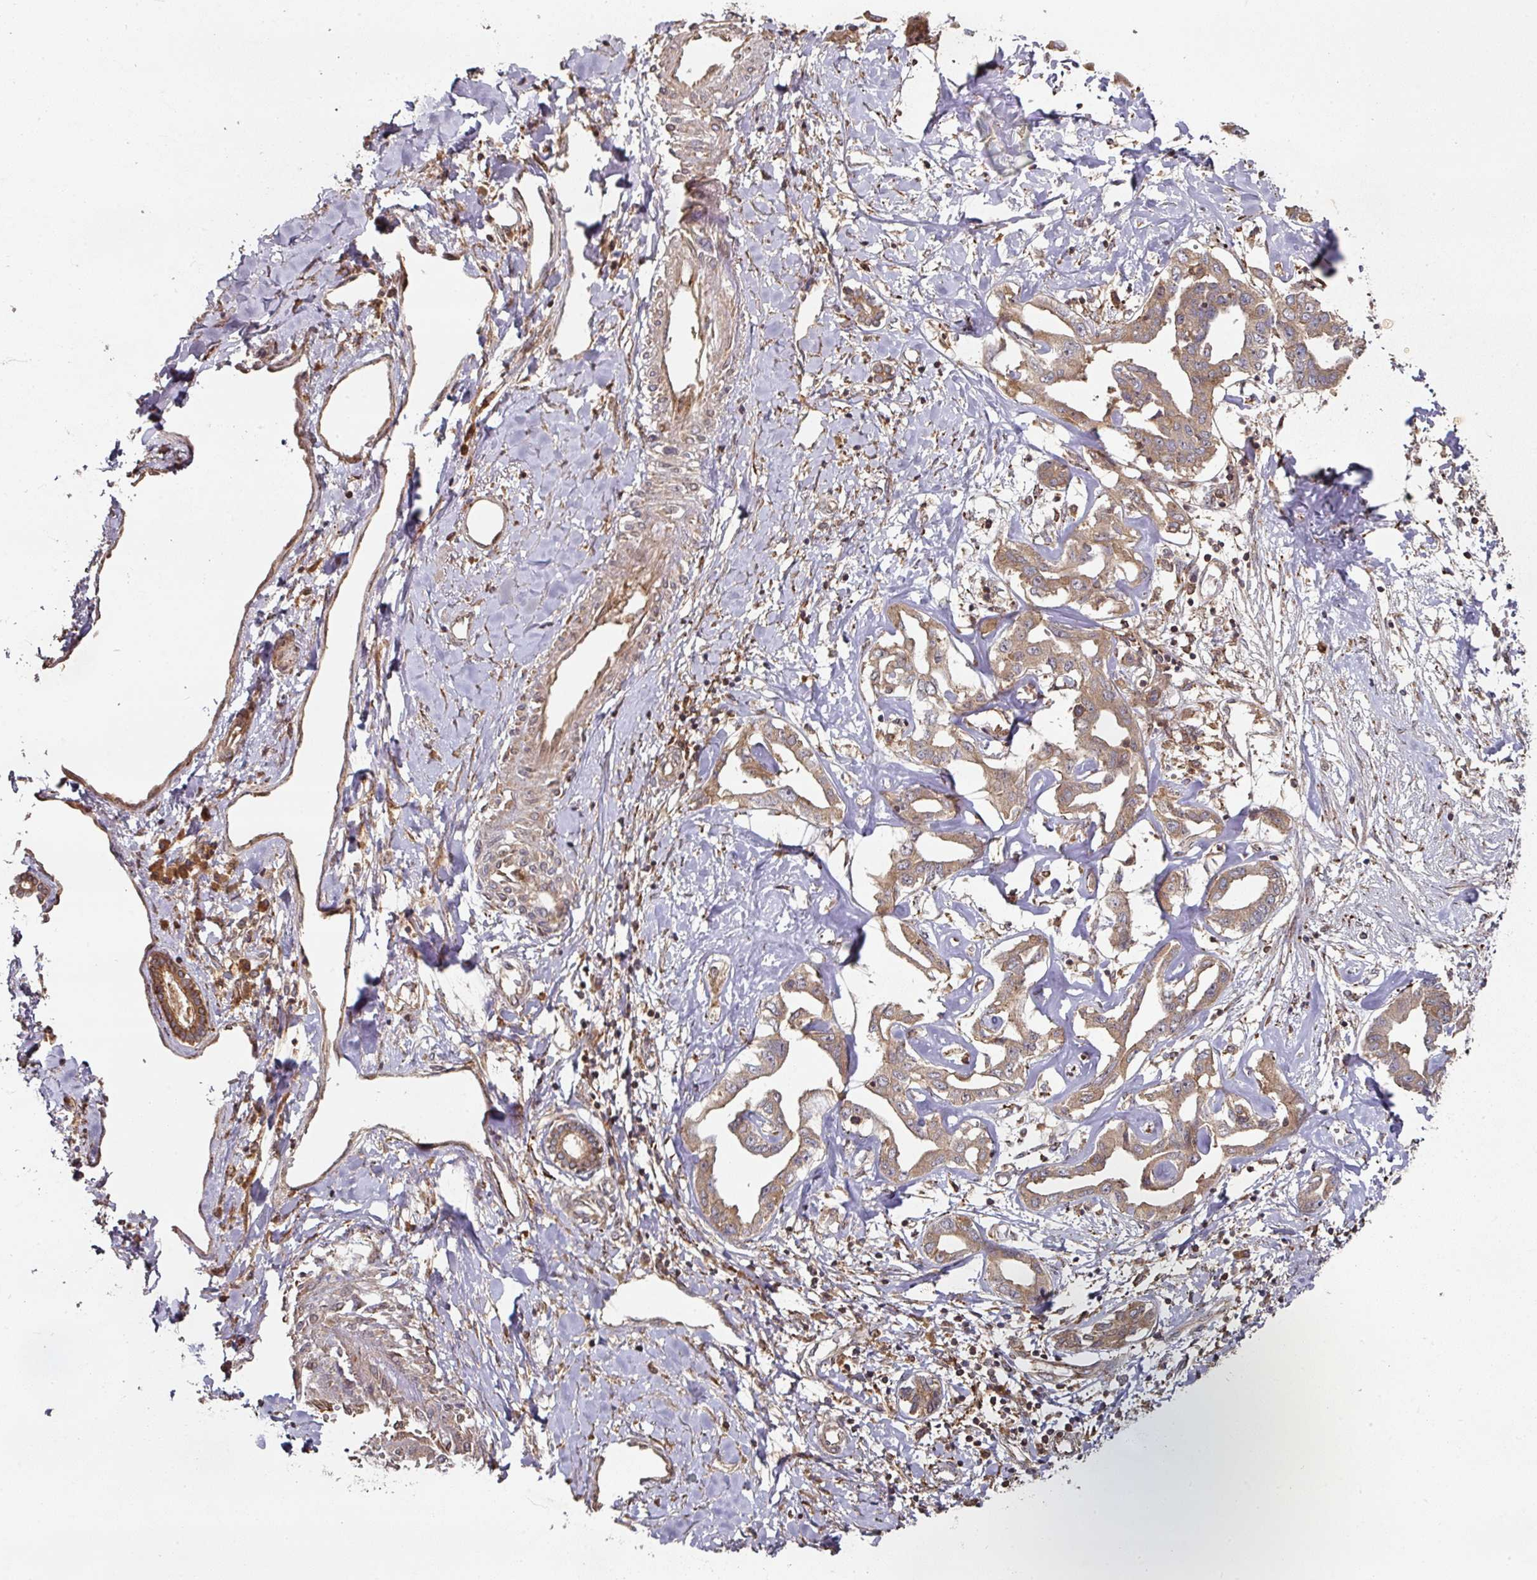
{"staining": {"intensity": "moderate", "quantity": ">75%", "location": "cytoplasmic/membranous"}, "tissue": "liver cancer", "cell_type": "Tumor cells", "image_type": "cancer", "snomed": [{"axis": "morphology", "description": "Cholangiocarcinoma"}, {"axis": "topography", "description": "Liver"}], "caption": "There is medium levels of moderate cytoplasmic/membranous positivity in tumor cells of liver cholangiocarcinoma, as demonstrated by immunohistochemical staining (brown color).", "gene": "CEP95", "patient": {"sex": "male", "age": 59}}